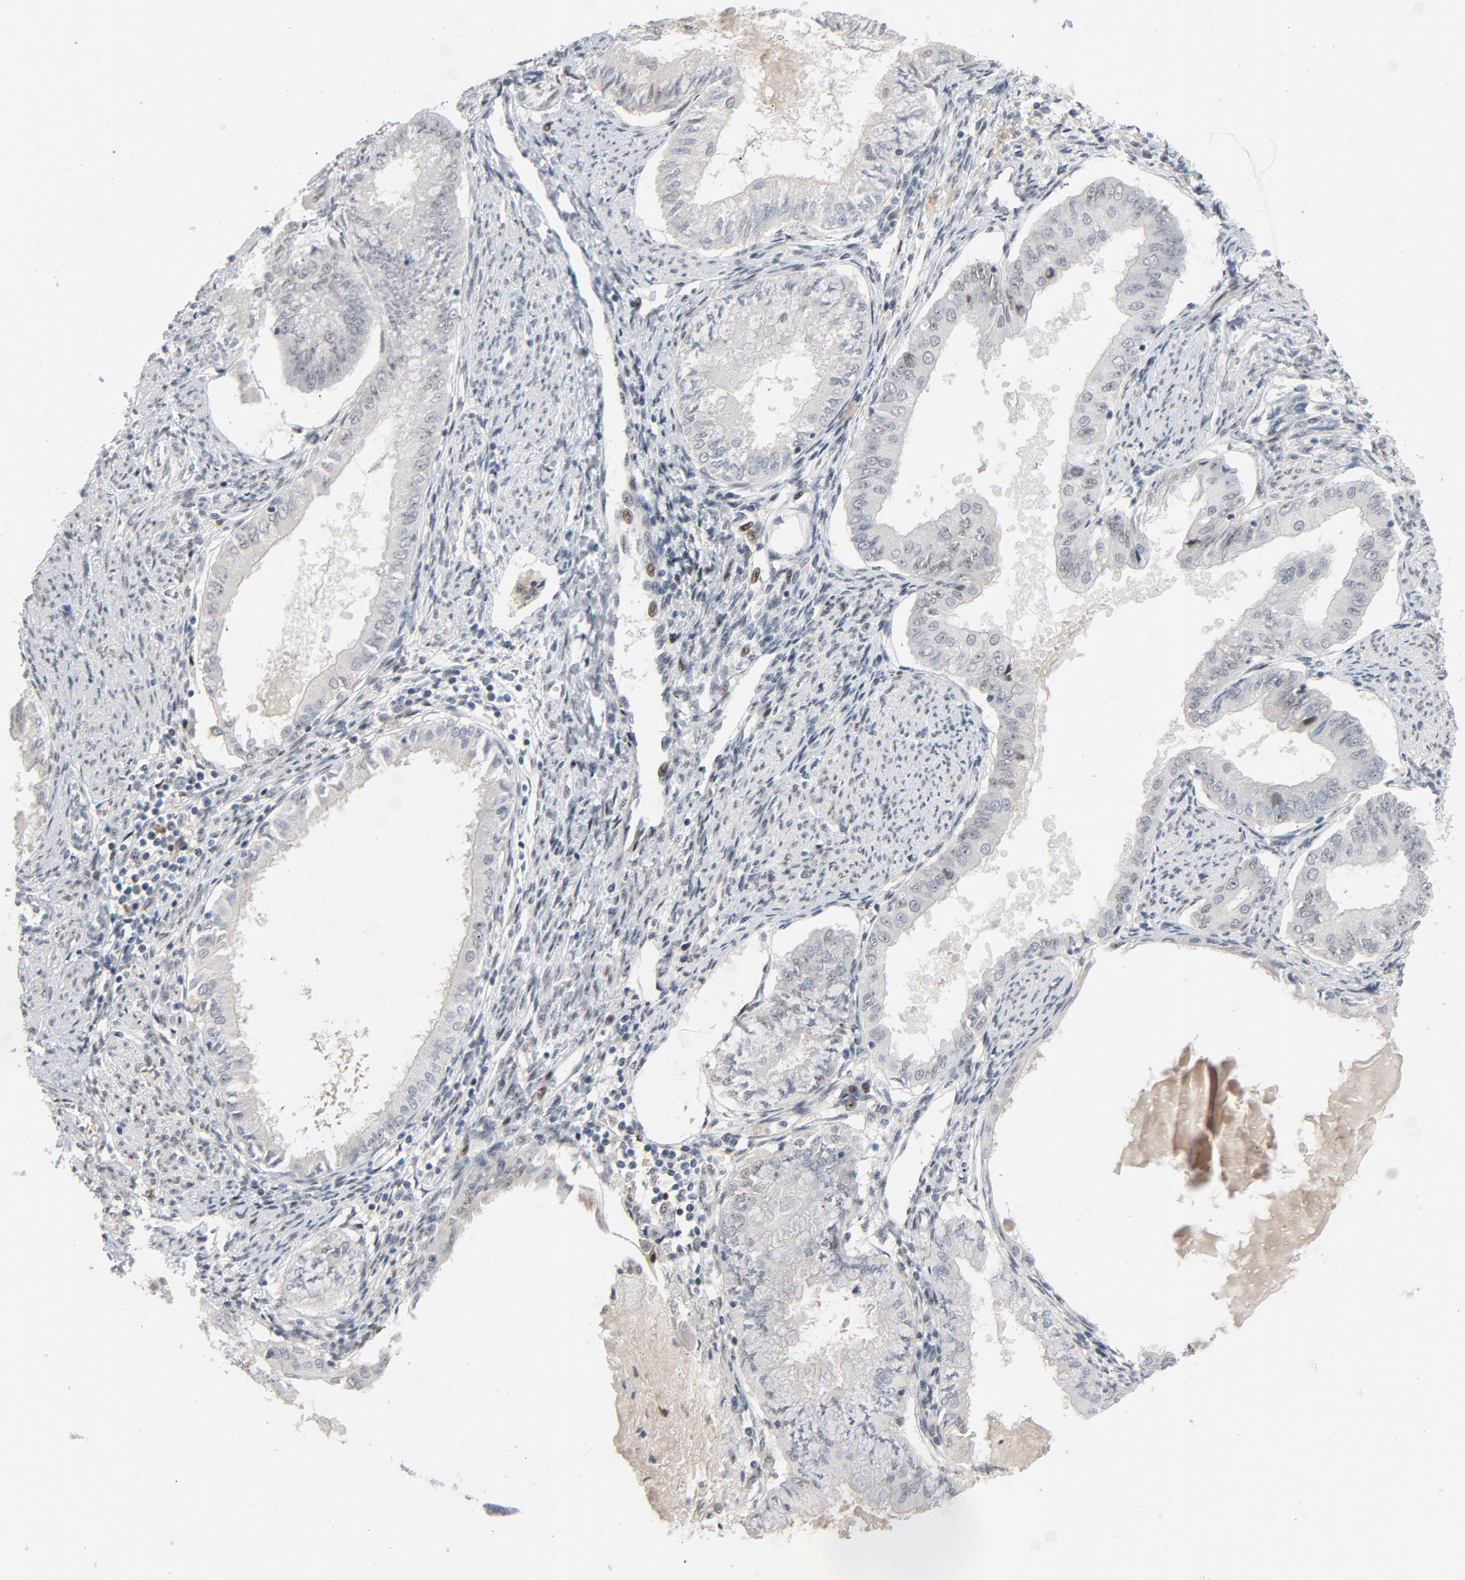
{"staining": {"intensity": "negative", "quantity": "none", "location": "none"}, "tissue": "endometrial cancer", "cell_type": "Tumor cells", "image_type": "cancer", "snomed": [{"axis": "morphology", "description": "Adenocarcinoma, NOS"}, {"axis": "topography", "description": "Endometrium"}], "caption": "Adenocarcinoma (endometrial) stained for a protein using immunohistochemistry reveals no staining tumor cells.", "gene": "FSCB", "patient": {"sex": "female", "age": 76}}